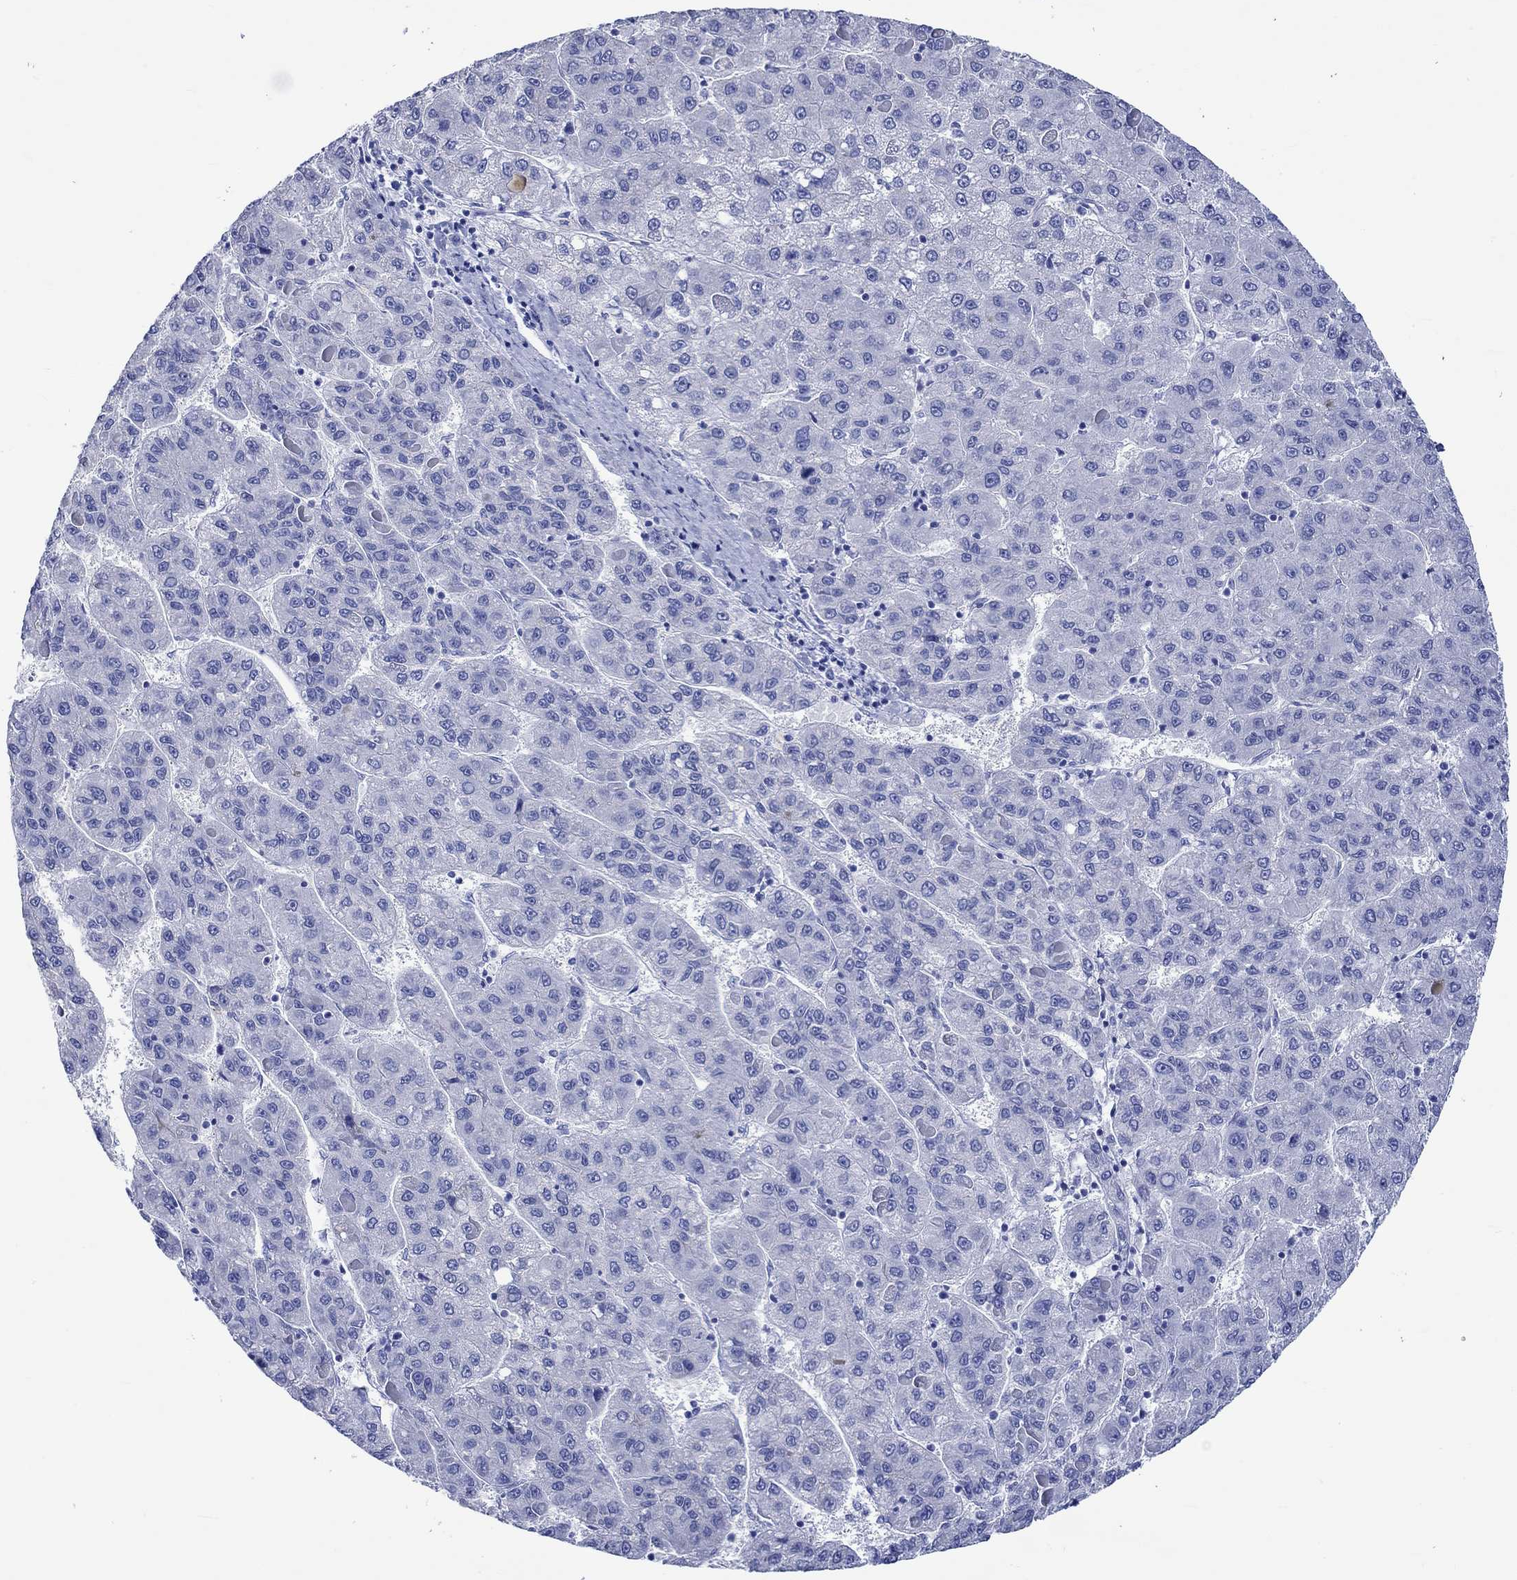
{"staining": {"intensity": "negative", "quantity": "none", "location": "none"}, "tissue": "liver cancer", "cell_type": "Tumor cells", "image_type": "cancer", "snomed": [{"axis": "morphology", "description": "Carcinoma, Hepatocellular, NOS"}, {"axis": "topography", "description": "Liver"}], "caption": "This is a micrograph of immunohistochemistry staining of liver cancer (hepatocellular carcinoma), which shows no positivity in tumor cells. Nuclei are stained in blue.", "gene": "HARBI1", "patient": {"sex": "female", "age": 82}}